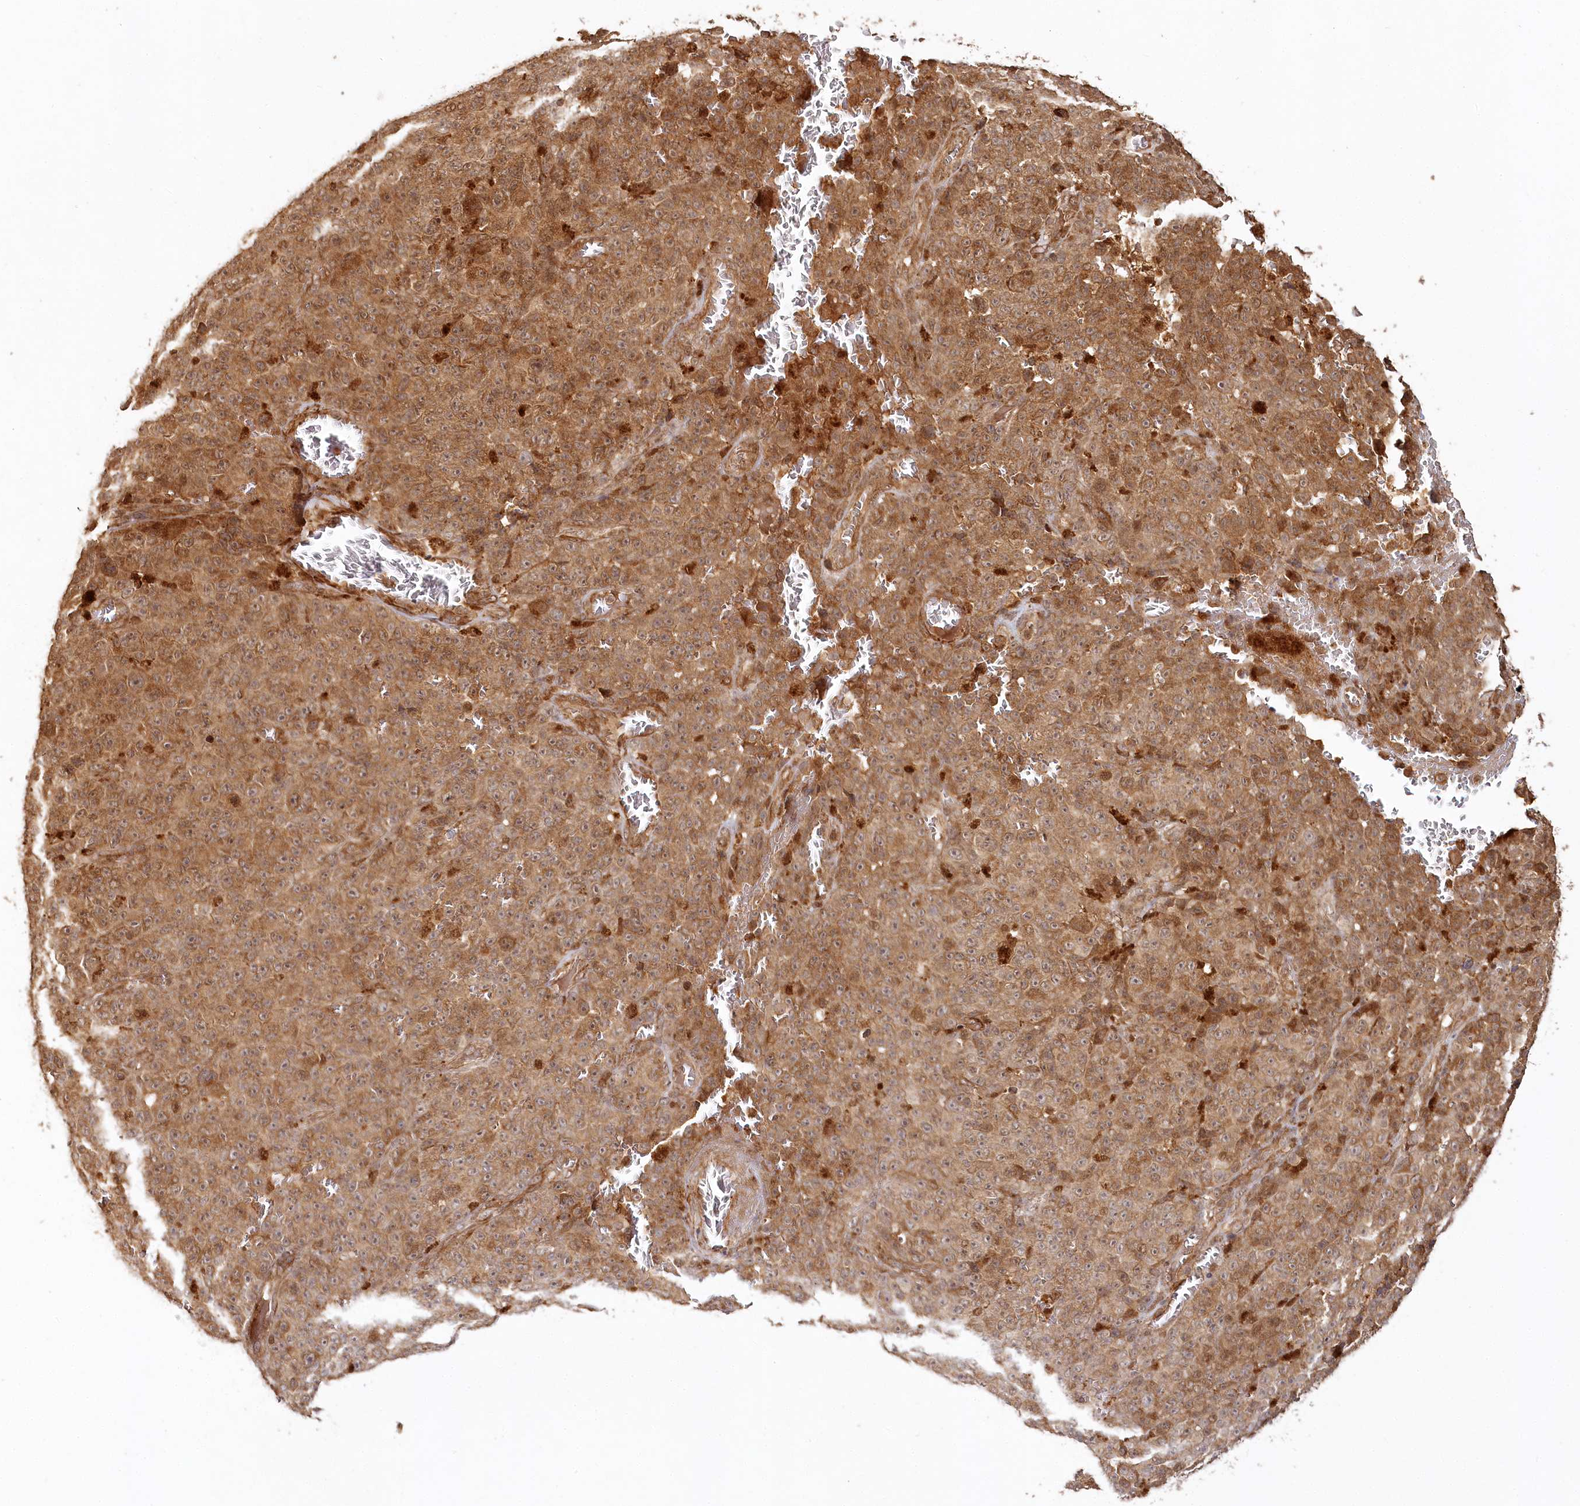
{"staining": {"intensity": "strong", "quantity": ">75%", "location": "cytoplasmic/membranous,nuclear"}, "tissue": "melanoma", "cell_type": "Tumor cells", "image_type": "cancer", "snomed": [{"axis": "morphology", "description": "Malignant melanoma, NOS"}, {"axis": "topography", "description": "Skin"}], "caption": "Malignant melanoma stained with a protein marker demonstrates strong staining in tumor cells.", "gene": "ULK2", "patient": {"sex": "female", "age": 82}}